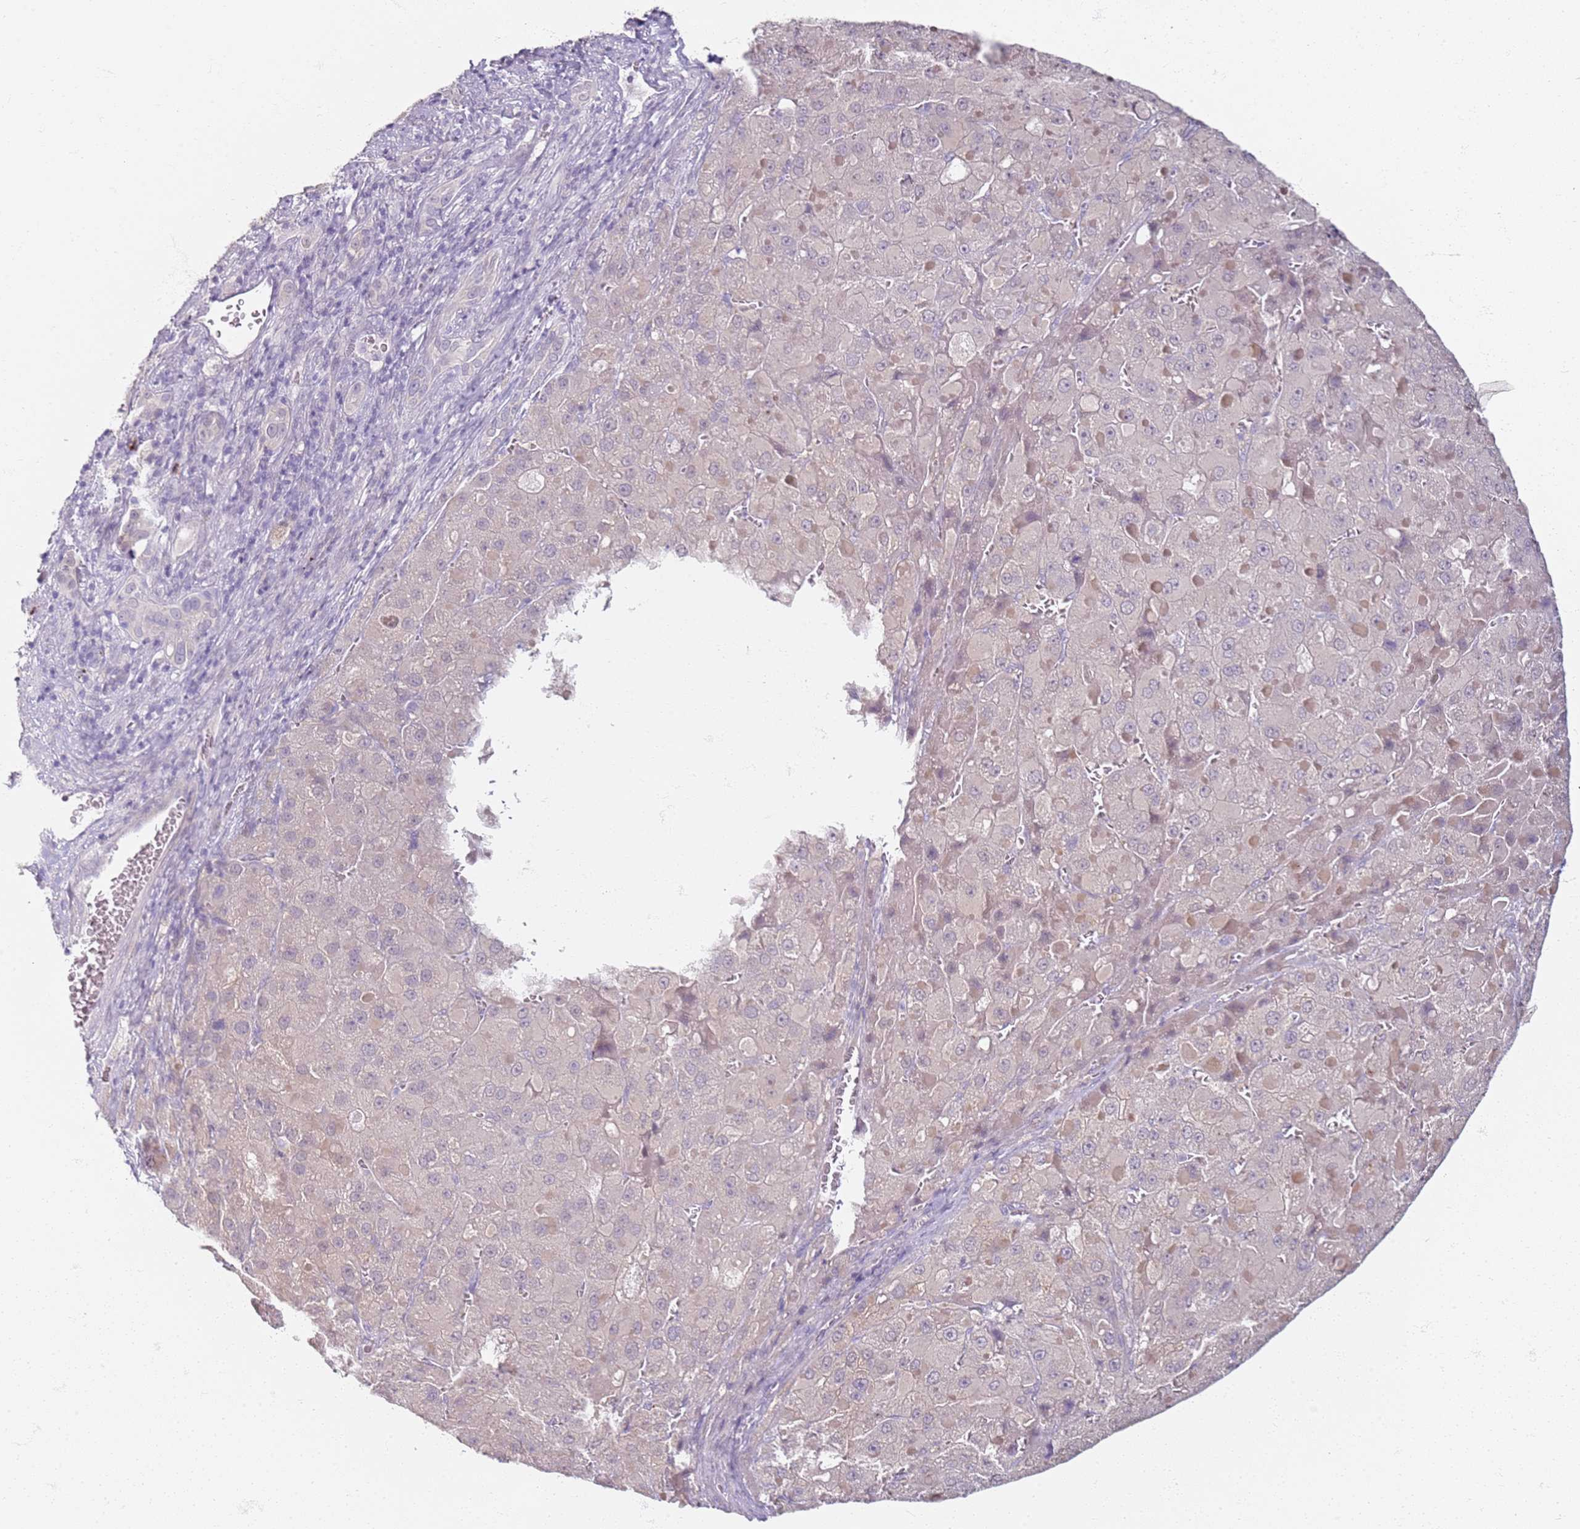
{"staining": {"intensity": "negative", "quantity": "none", "location": "none"}, "tissue": "liver cancer", "cell_type": "Tumor cells", "image_type": "cancer", "snomed": [{"axis": "morphology", "description": "Carcinoma, Hepatocellular, NOS"}, {"axis": "topography", "description": "Liver"}], "caption": "A histopathology image of liver cancer stained for a protein displays no brown staining in tumor cells.", "gene": "CD40LG", "patient": {"sex": "female", "age": 73}}